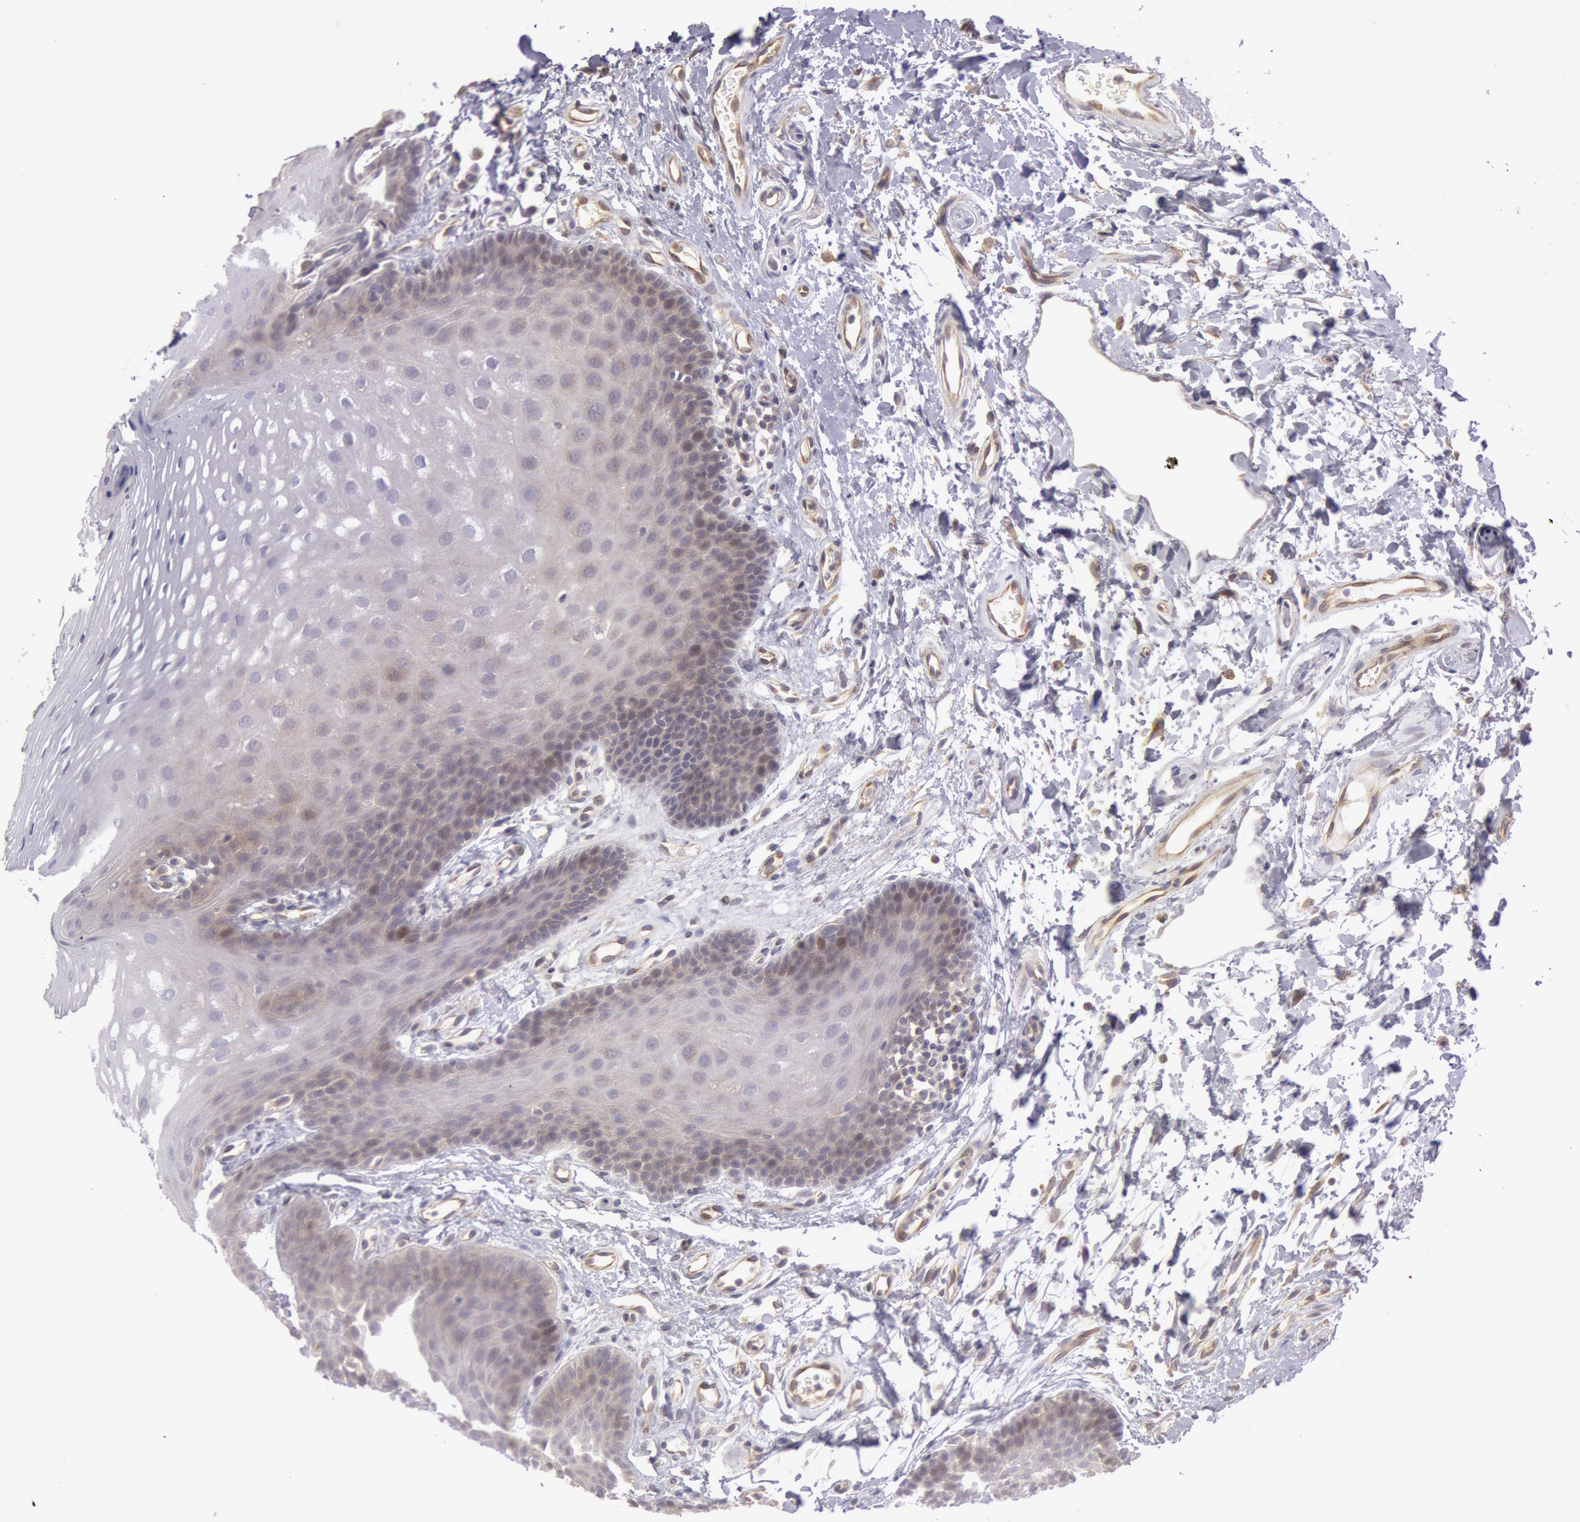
{"staining": {"intensity": "negative", "quantity": "none", "location": "none"}, "tissue": "oral mucosa", "cell_type": "Squamous epithelial cells", "image_type": "normal", "snomed": [{"axis": "morphology", "description": "Normal tissue, NOS"}, {"axis": "topography", "description": "Oral tissue"}], "caption": "The IHC micrograph has no significant staining in squamous epithelial cells of oral mucosa.", "gene": "AMOTL1", "patient": {"sex": "male", "age": 62}}